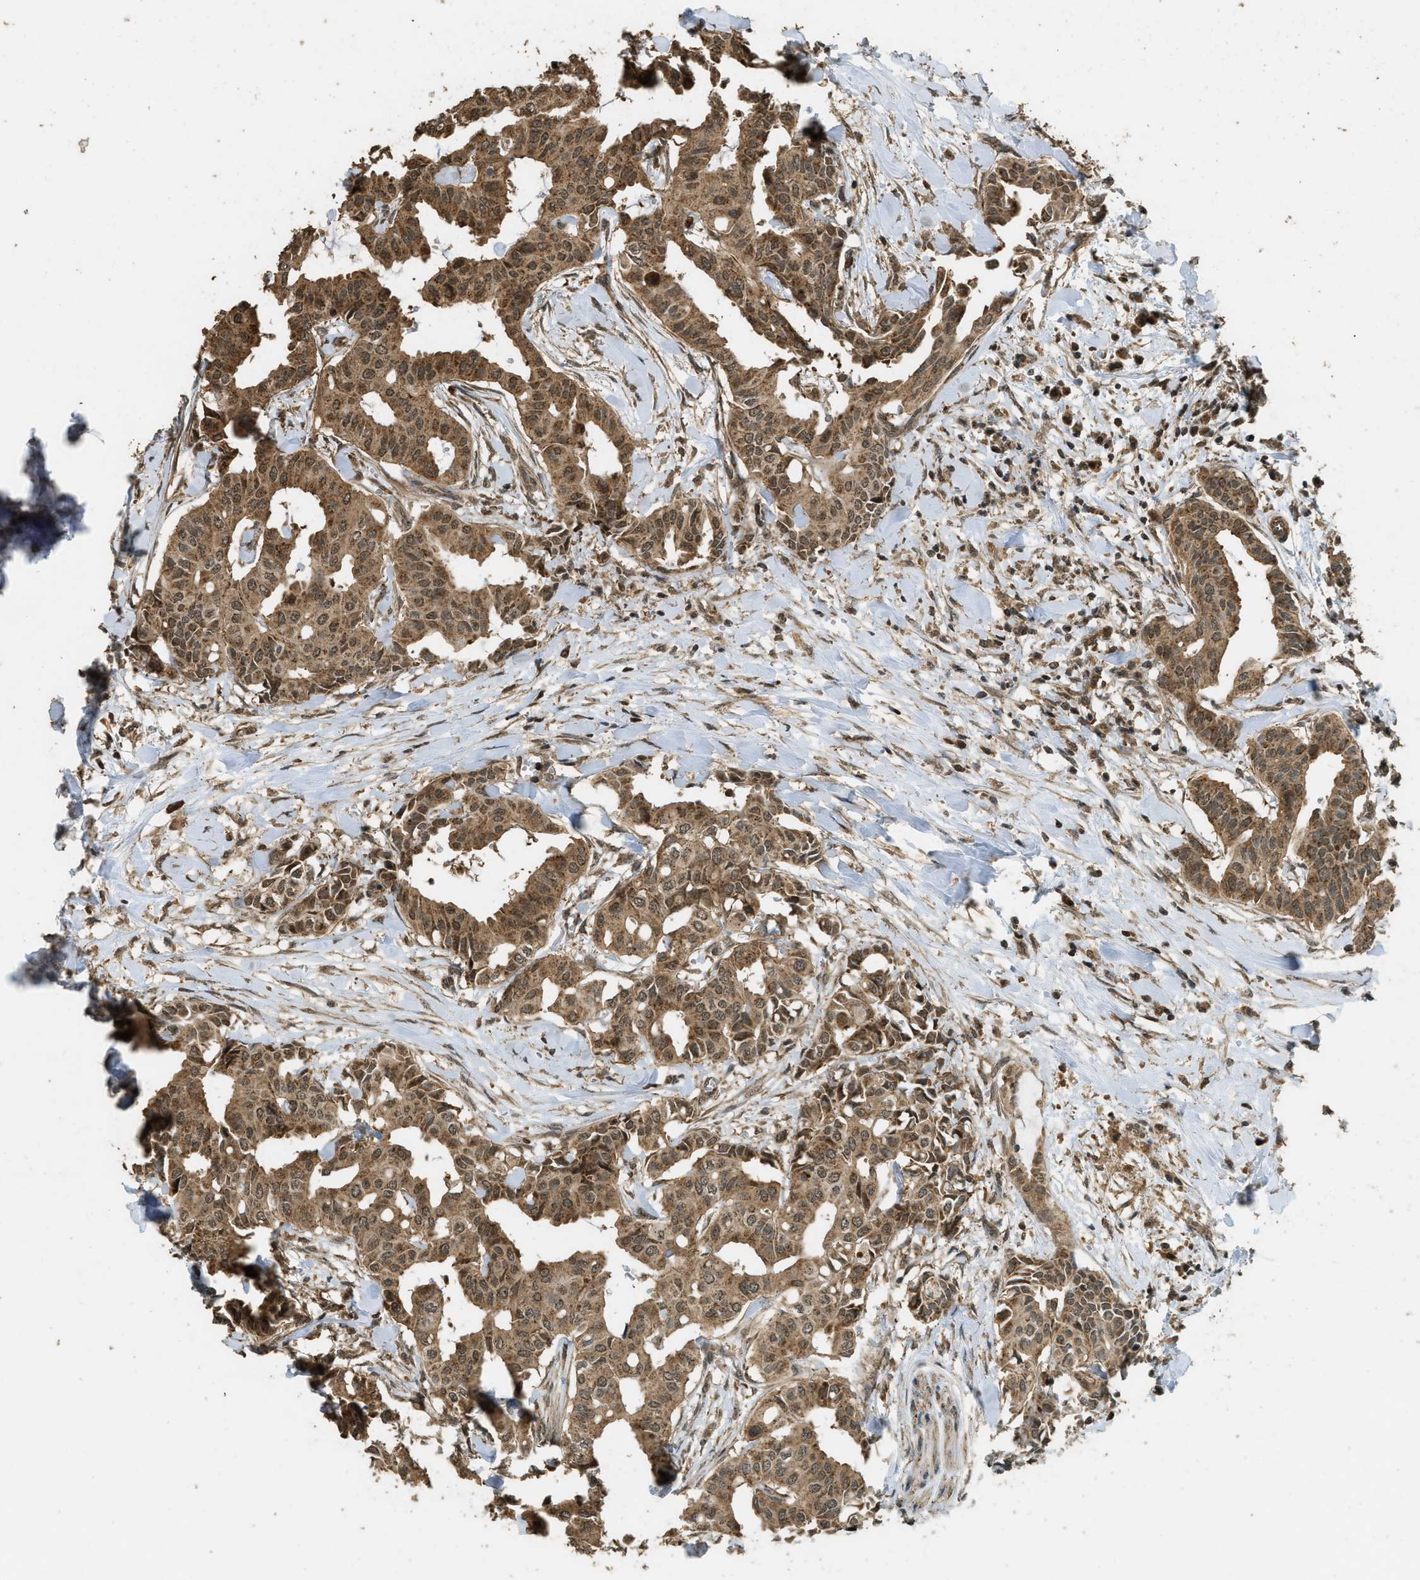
{"staining": {"intensity": "moderate", "quantity": ">75%", "location": "cytoplasmic/membranous,nuclear"}, "tissue": "head and neck cancer", "cell_type": "Tumor cells", "image_type": "cancer", "snomed": [{"axis": "morphology", "description": "Adenocarcinoma, NOS"}, {"axis": "topography", "description": "Salivary gland"}, {"axis": "topography", "description": "Head-Neck"}], "caption": "Head and neck cancer was stained to show a protein in brown. There is medium levels of moderate cytoplasmic/membranous and nuclear staining in about >75% of tumor cells. Immunohistochemistry (ihc) stains the protein in brown and the nuclei are stained blue.", "gene": "CTPS1", "patient": {"sex": "female", "age": 59}}